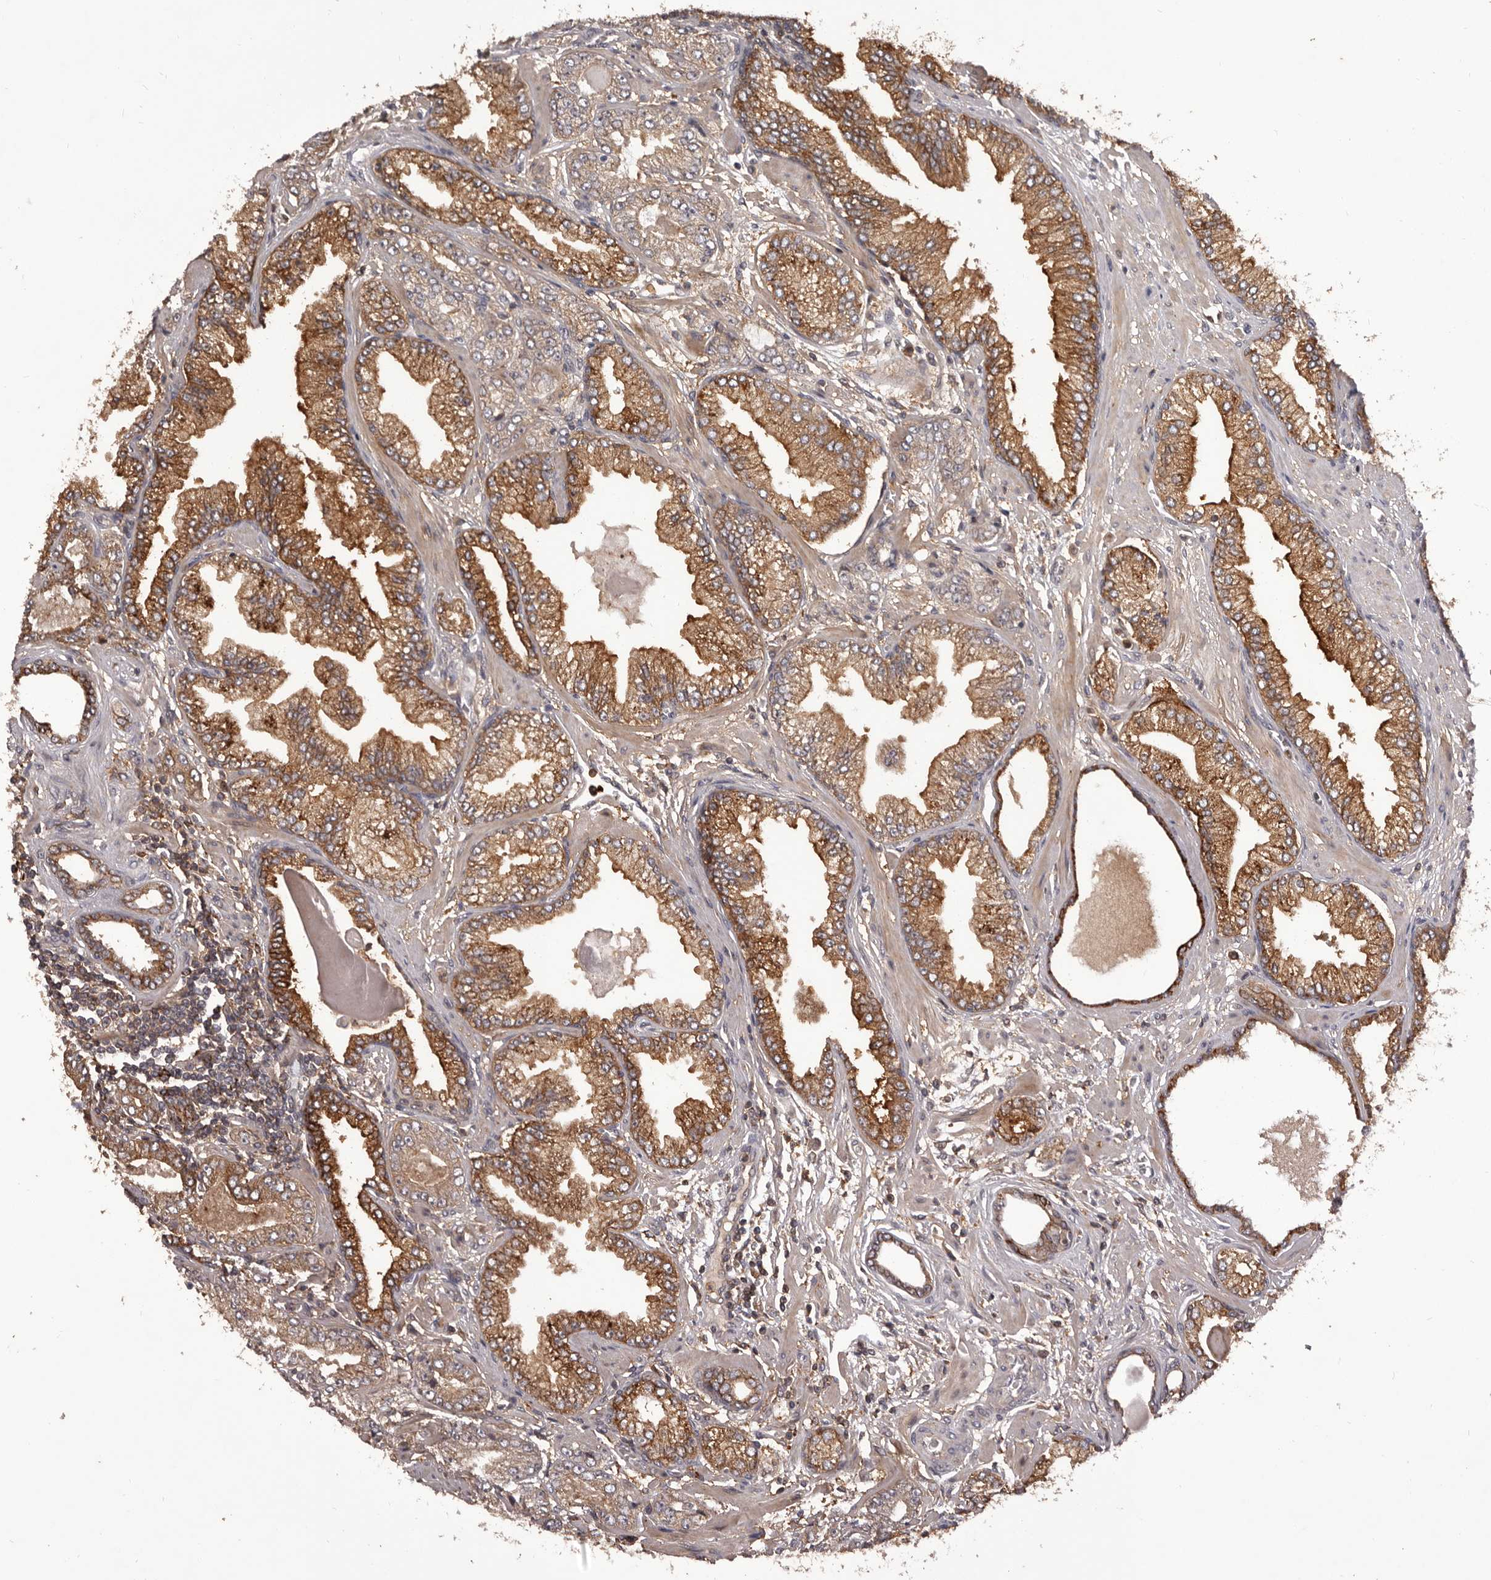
{"staining": {"intensity": "moderate", "quantity": ">75%", "location": "cytoplasmic/membranous"}, "tissue": "prostate cancer", "cell_type": "Tumor cells", "image_type": "cancer", "snomed": [{"axis": "morphology", "description": "Adenocarcinoma, High grade"}, {"axis": "topography", "description": "Prostate"}], "caption": "A micrograph of prostate cancer (high-grade adenocarcinoma) stained for a protein shows moderate cytoplasmic/membranous brown staining in tumor cells.", "gene": "GLIPR2", "patient": {"sex": "male", "age": 71}}